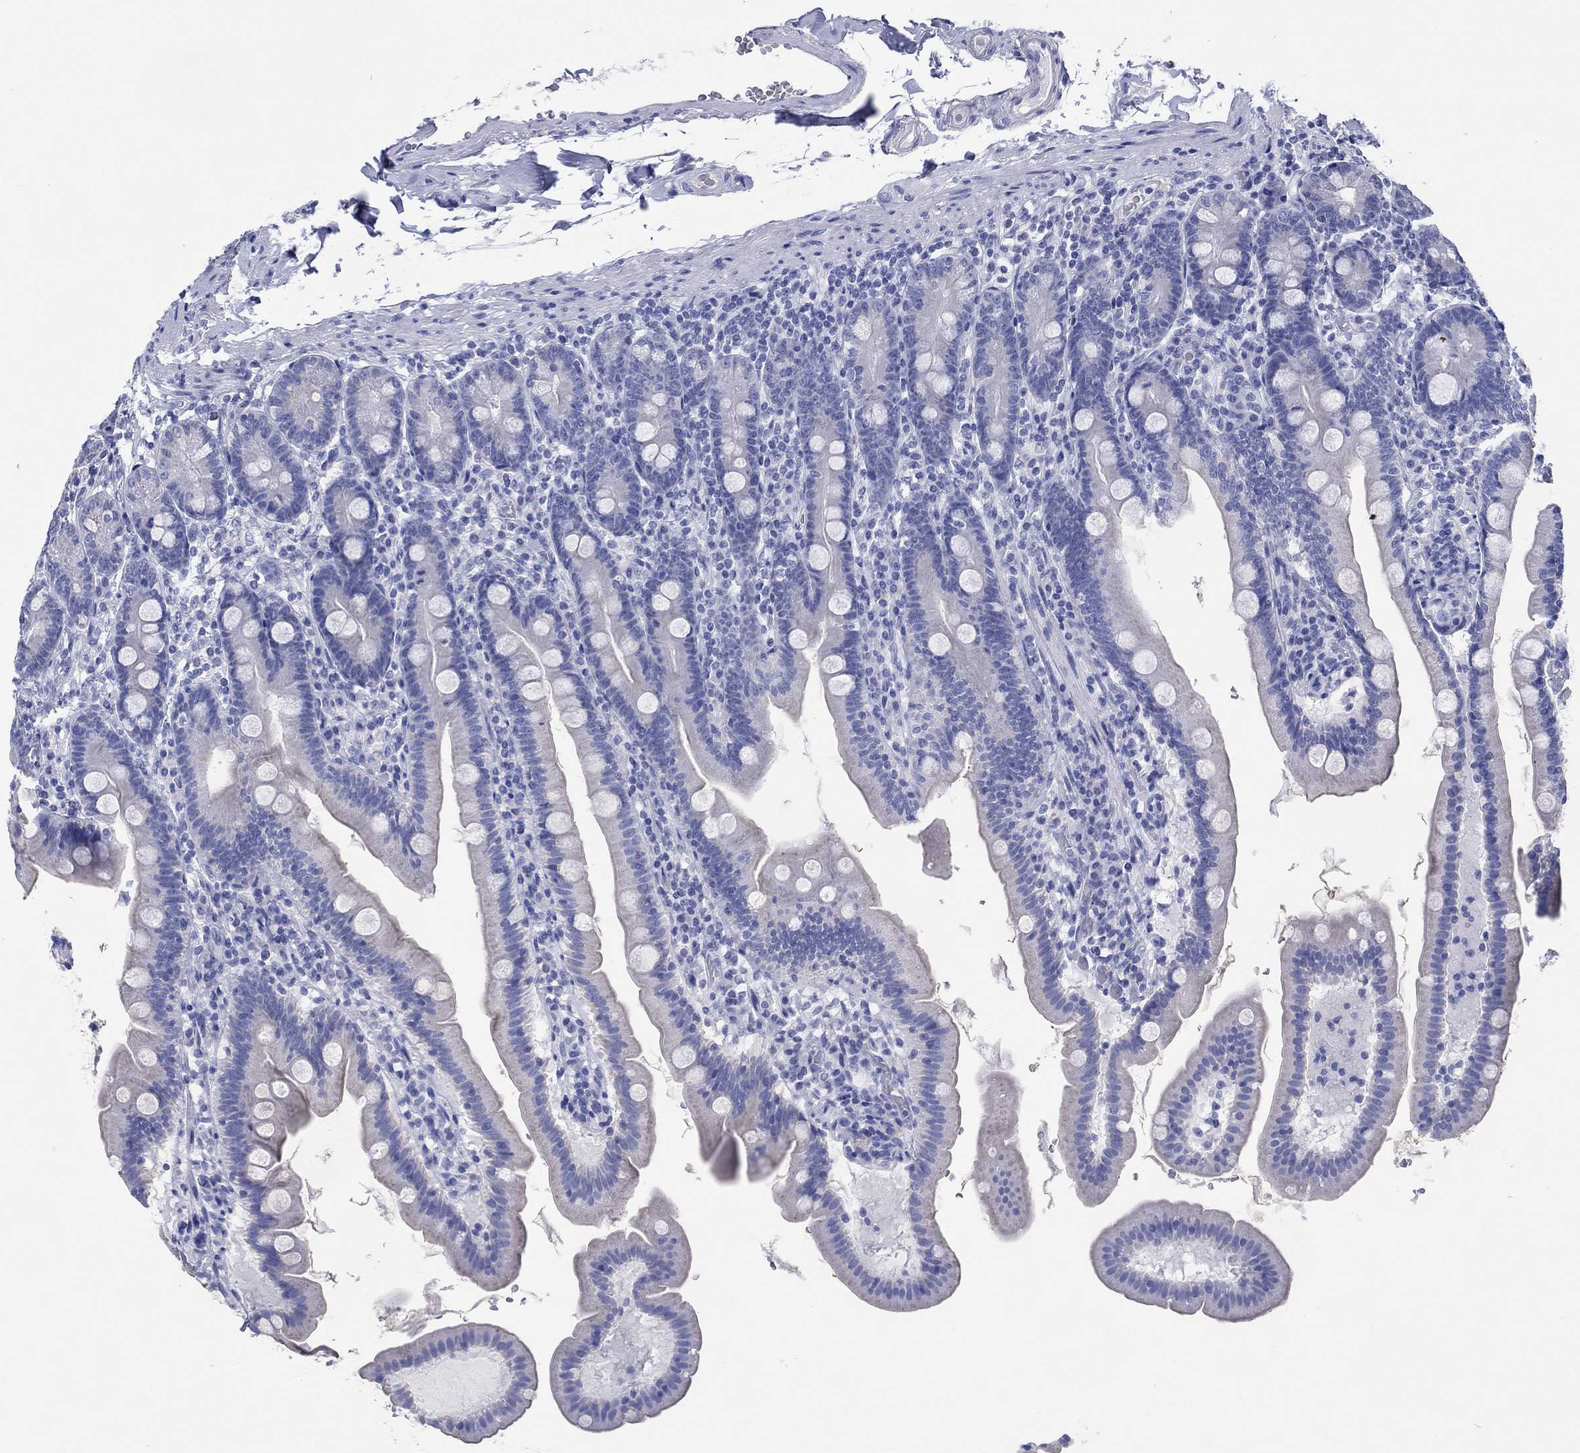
{"staining": {"intensity": "negative", "quantity": "none", "location": "none"}, "tissue": "duodenum", "cell_type": "Glandular cells", "image_type": "normal", "snomed": [{"axis": "morphology", "description": "Normal tissue, NOS"}, {"axis": "topography", "description": "Duodenum"}], "caption": "Glandular cells are negative for protein expression in normal human duodenum. (DAB (3,3'-diaminobenzidine) immunohistochemistry with hematoxylin counter stain).", "gene": "HCRT", "patient": {"sex": "female", "age": 67}}